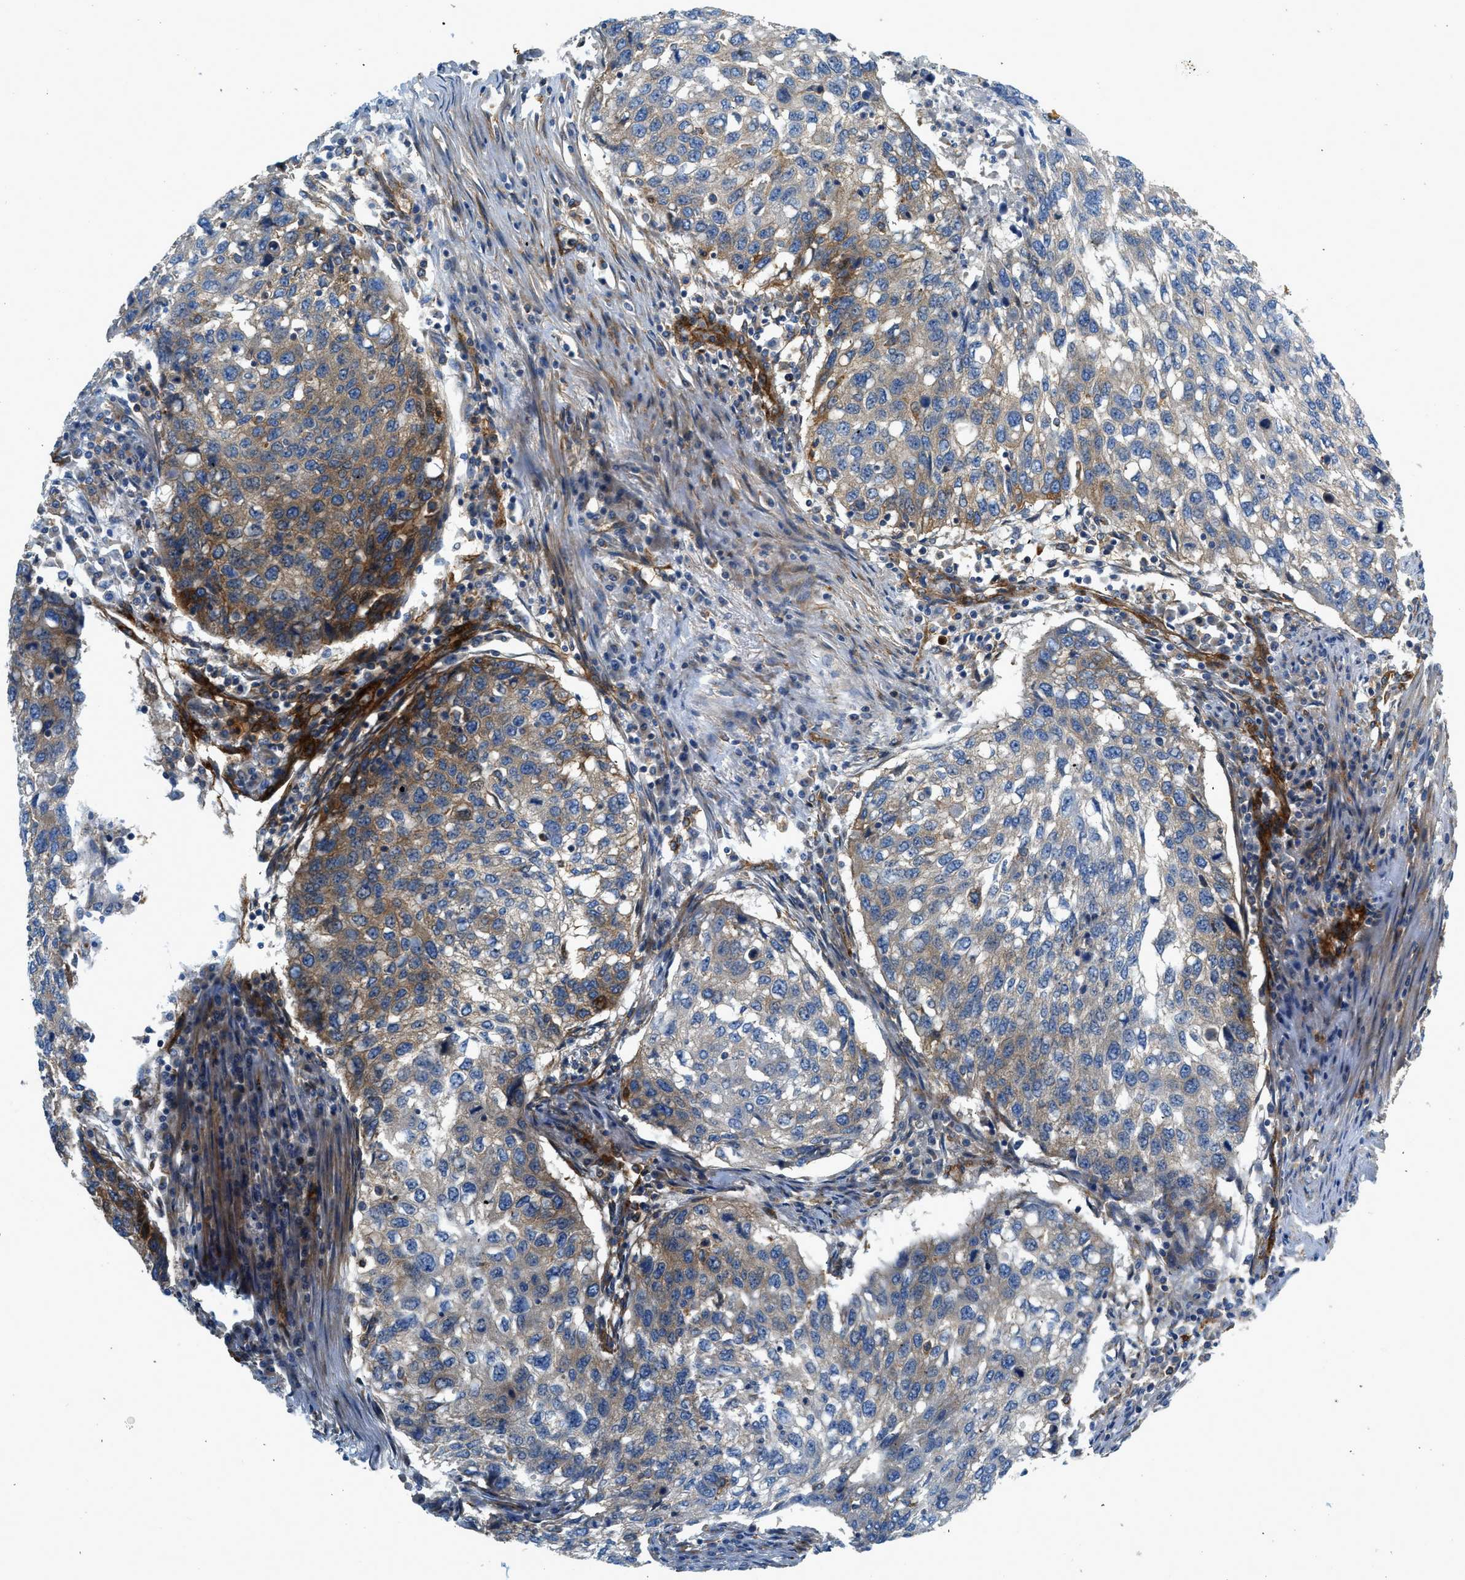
{"staining": {"intensity": "moderate", "quantity": "<25%", "location": "cytoplasmic/membranous"}, "tissue": "lung cancer", "cell_type": "Tumor cells", "image_type": "cancer", "snomed": [{"axis": "morphology", "description": "Squamous cell carcinoma, NOS"}, {"axis": "topography", "description": "Lung"}], "caption": "The image displays immunohistochemical staining of lung cancer. There is moderate cytoplasmic/membranous positivity is identified in approximately <25% of tumor cells.", "gene": "HIP1", "patient": {"sex": "female", "age": 63}}